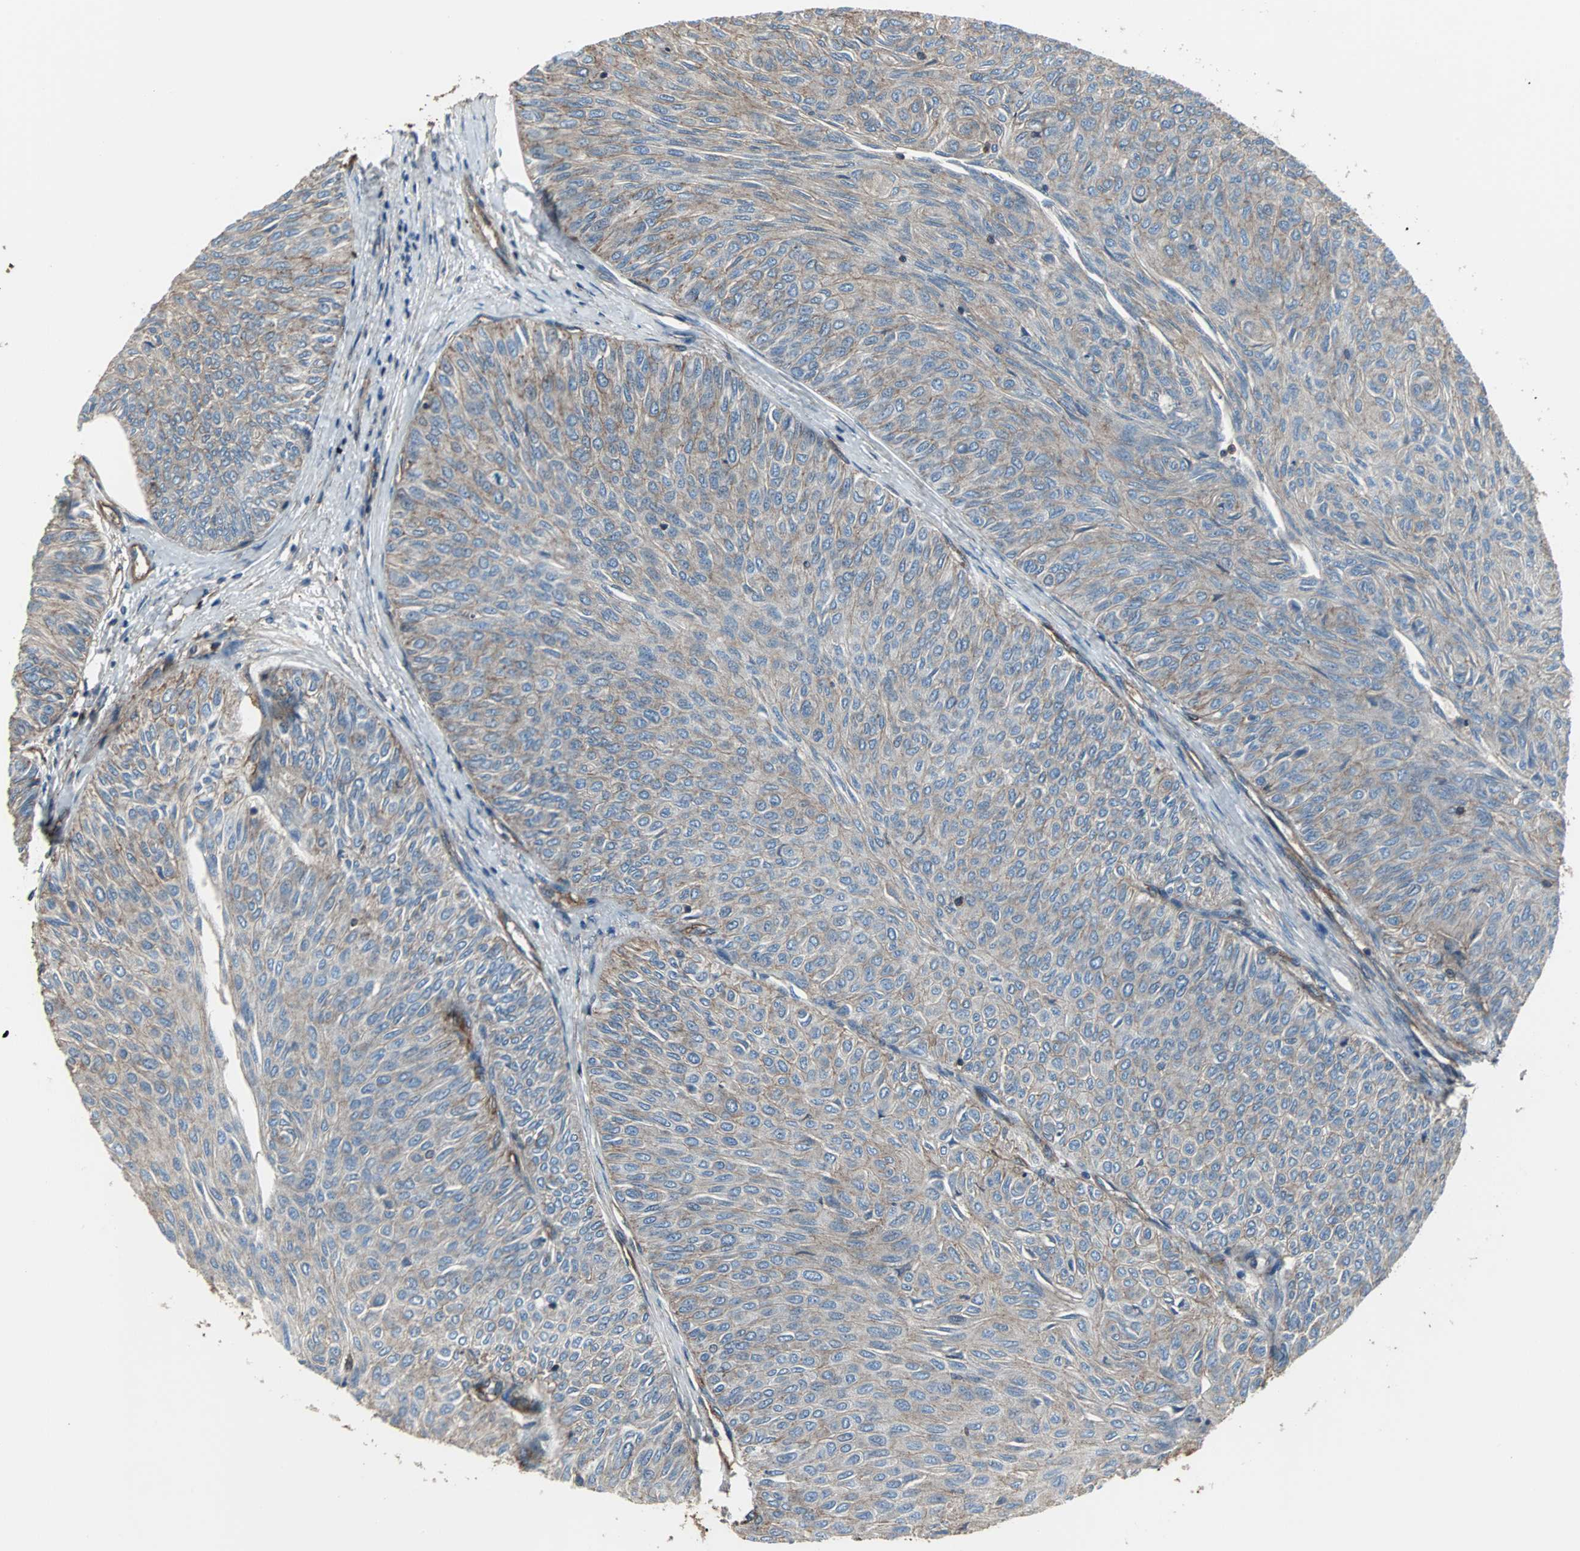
{"staining": {"intensity": "weak", "quantity": "25%-75%", "location": "cytoplasmic/membranous"}, "tissue": "urothelial cancer", "cell_type": "Tumor cells", "image_type": "cancer", "snomed": [{"axis": "morphology", "description": "Urothelial carcinoma, Low grade"}, {"axis": "topography", "description": "Urinary bladder"}], "caption": "Urothelial cancer tissue reveals weak cytoplasmic/membranous positivity in approximately 25%-75% of tumor cells The protein of interest is shown in brown color, while the nuclei are stained blue.", "gene": "ACTN1", "patient": {"sex": "male", "age": 78}}